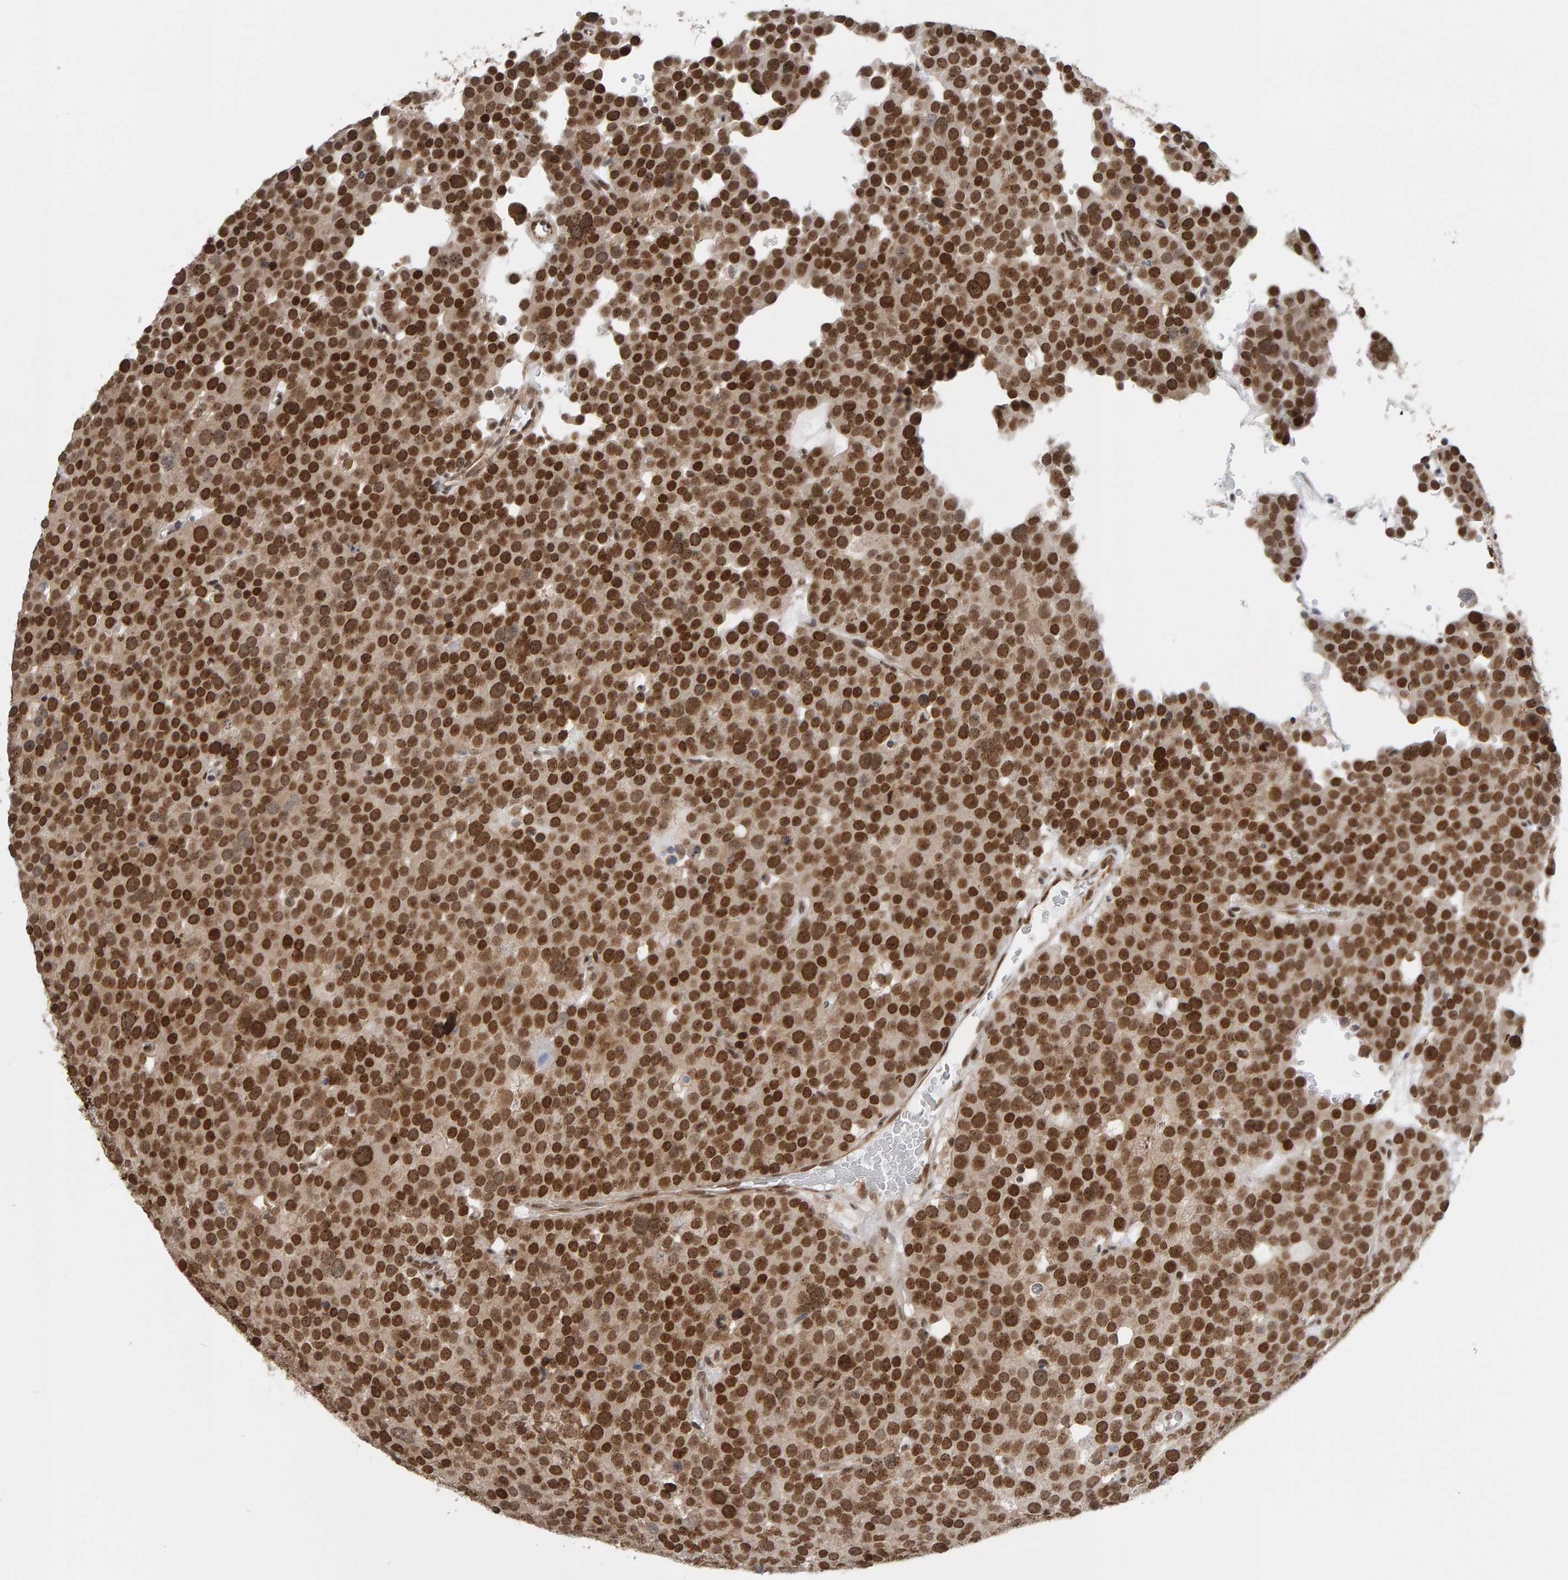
{"staining": {"intensity": "strong", "quantity": ">75%", "location": "nuclear"}, "tissue": "testis cancer", "cell_type": "Tumor cells", "image_type": "cancer", "snomed": [{"axis": "morphology", "description": "Seminoma, NOS"}, {"axis": "topography", "description": "Testis"}], "caption": "A brown stain labels strong nuclear expression of a protein in human testis cancer (seminoma) tumor cells.", "gene": "ATF7IP", "patient": {"sex": "male", "age": 71}}